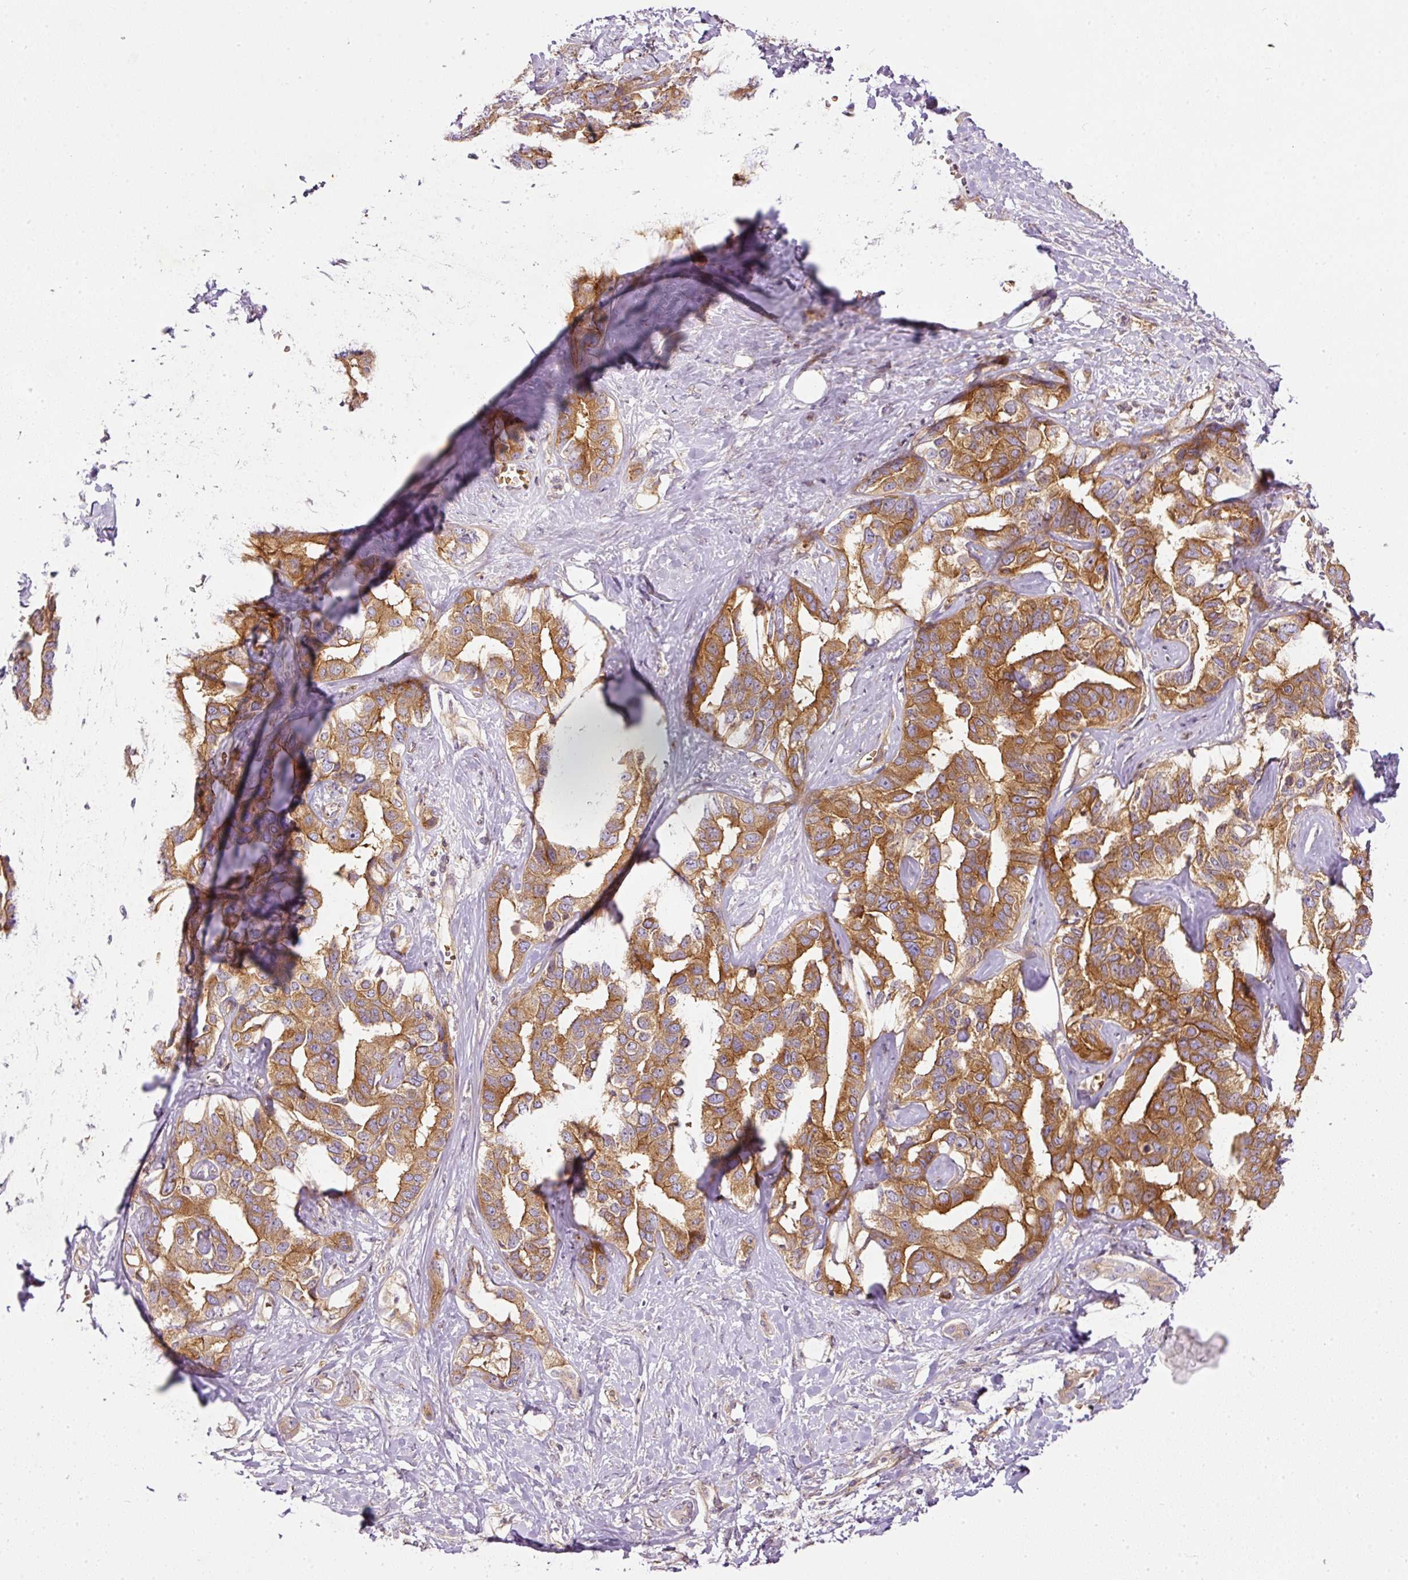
{"staining": {"intensity": "moderate", "quantity": ">75%", "location": "cytoplasmic/membranous"}, "tissue": "liver cancer", "cell_type": "Tumor cells", "image_type": "cancer", "snomed": [{"axis": "morphology", "description": "Cholangiocarcinoma"}, {"axis": "topography", "description": "Liver"}], "caption": "Immunohistochemical staining of human liver cholangiocarcinoma displays moderate cytoplasmic/membranous protein staining in approximately >75% of tumor cells.", "gene": "TBC1D2B", "patient": {"sex": "male", "age": 59}}